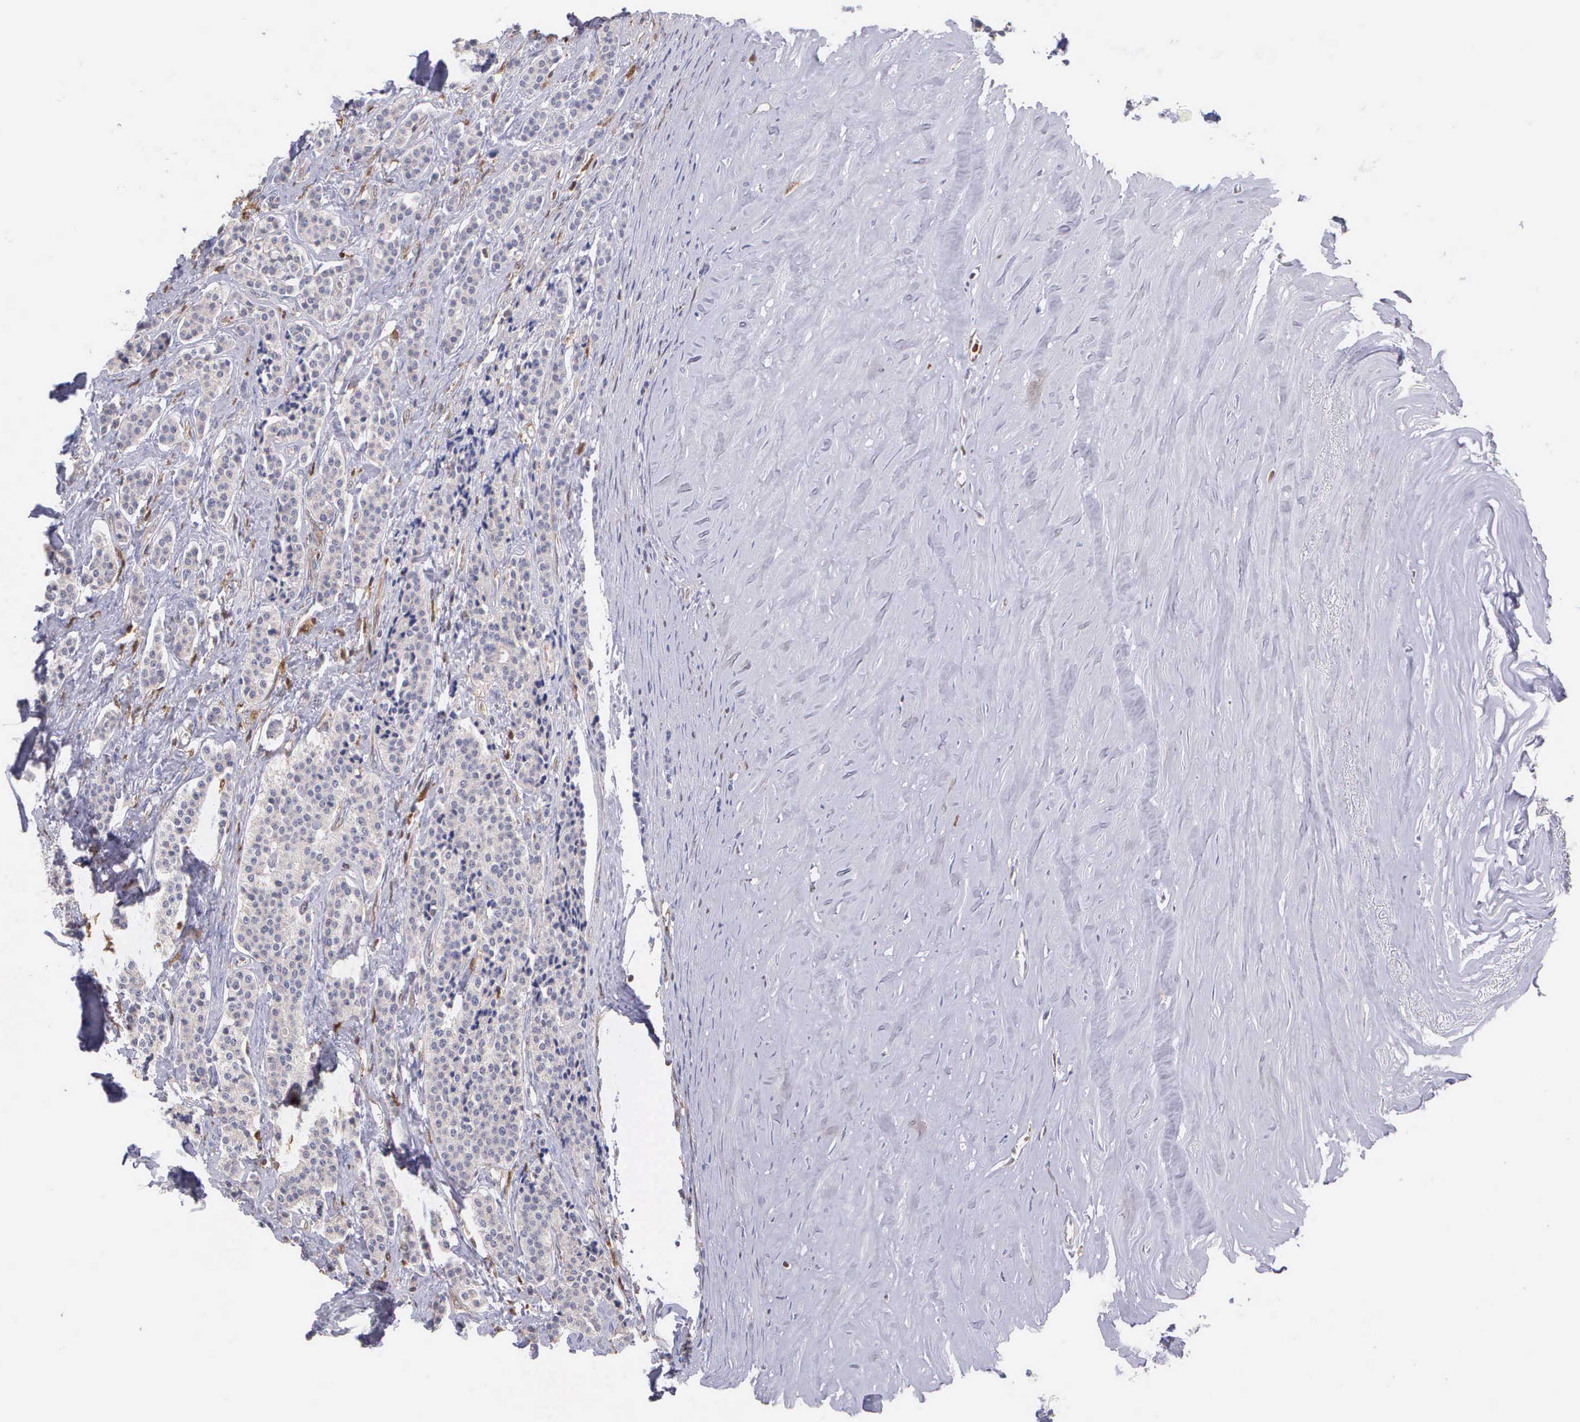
{"staining": {"intensity": "negative", "quantity": "none", "location": "none"}, "tissue": "carcinoid", "cell_type": "Tumor cells", "image_type": "cancer", "snomed": [{"axis": "morphology", "description": "Carcinoid, malignant, NOS"}, {"axis": "topography", "description": "Small intestine"}], "caption": "Immunohistochemistry image of malignant carcinoid stained for a protein (brown), which reveals no expression in tumor cells. Brightfield microscopy of IHC stained with DAB (brown) and hematoxylin (blue), captured at high magnification.", "gene": "BID", "patient": {"sex": "male", "age": 63}}